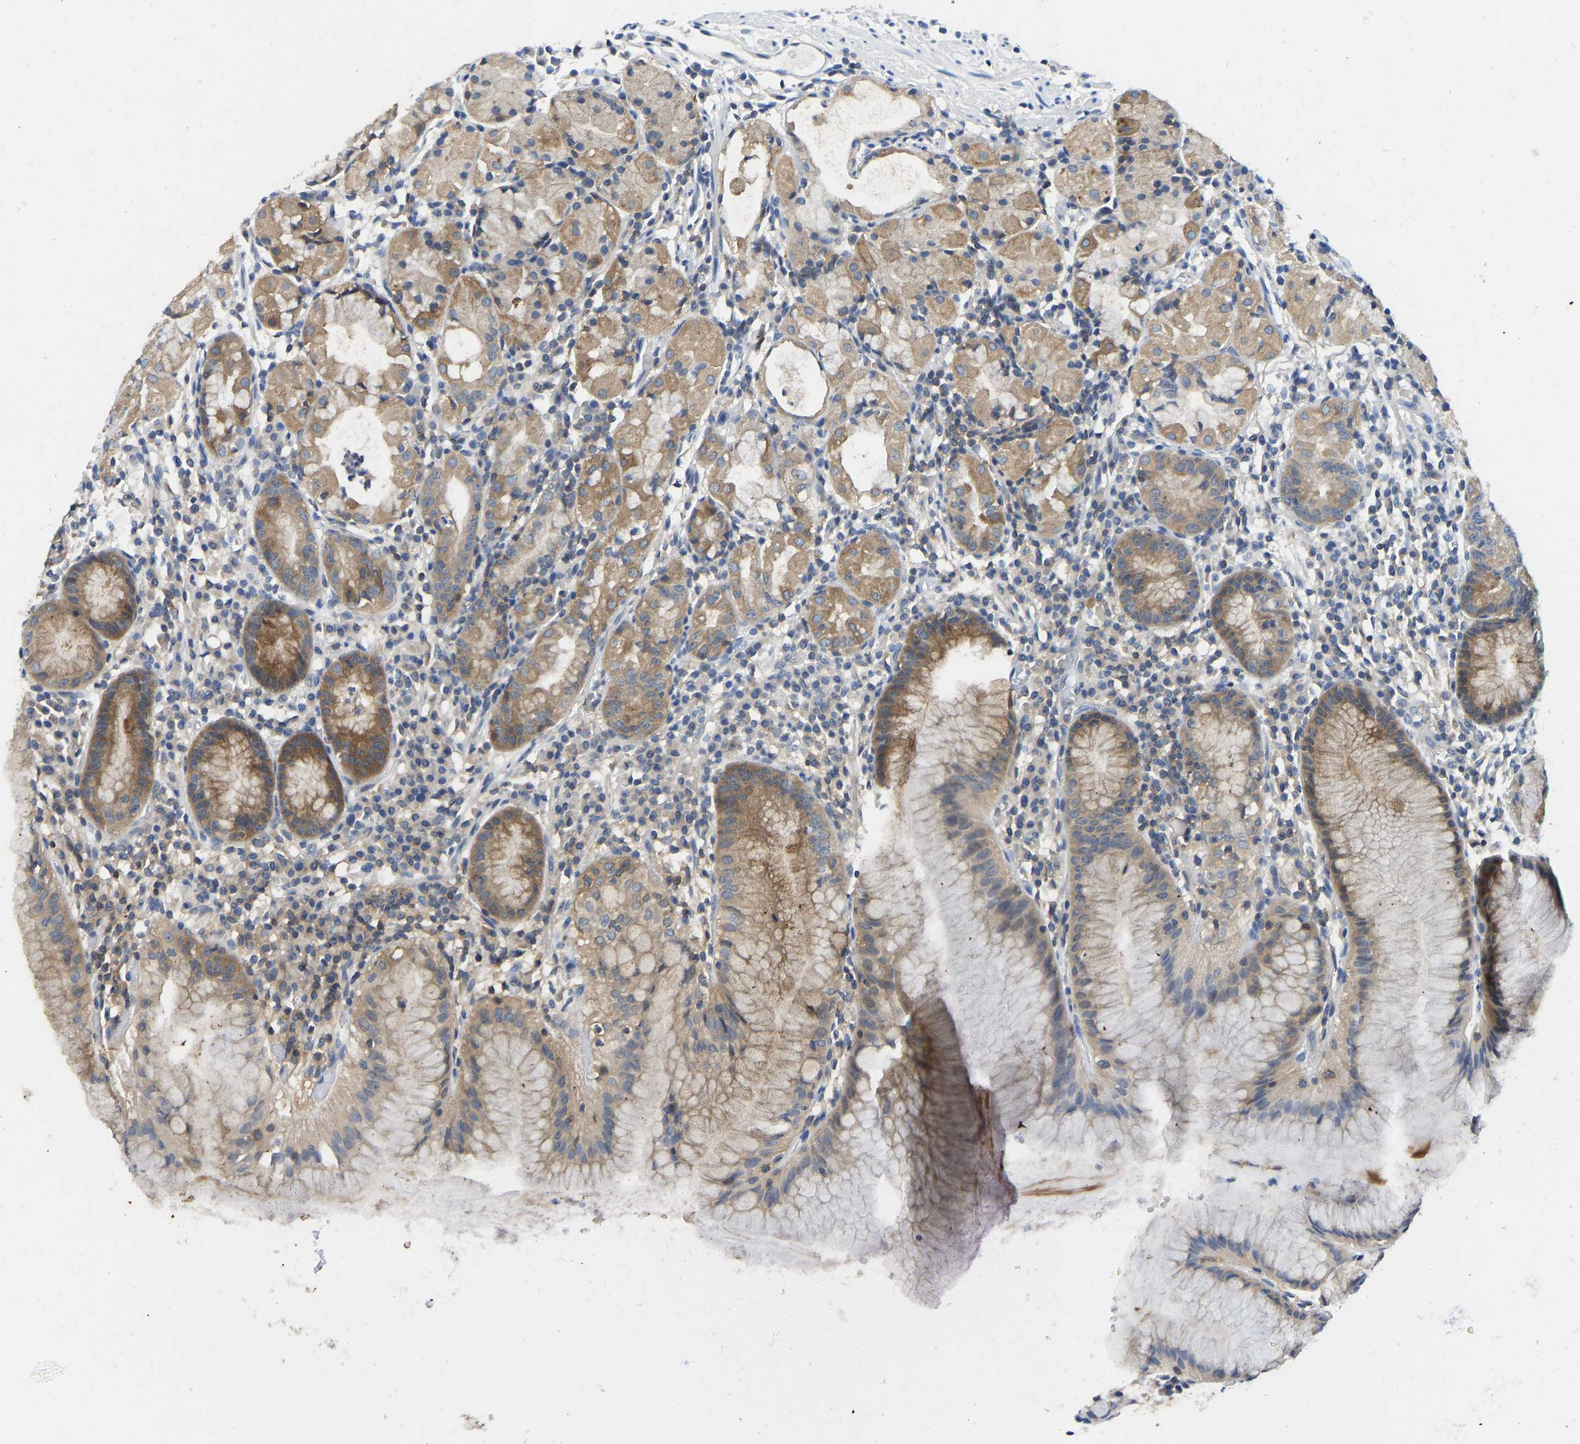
{"staining": {"intensity": "moderate", "quantity": "25%-75%", "location": "cytoplasmic/membranous"}, "tissue": "stomach", "cell_type": "Glandular cells", "image_type": "normal", "snomed": [{"axis": "morphology", "description": "Normal tissue, NOS"}, {"axis": "topography", "description": "Stomach"}, {"axis": "topography", "description": "Stomach, lower"}], "caption": "IHC of unremarkable human stomach reveals medium levels of moderate cytoplasmic/membranous expression in about 25%-75% of glandular cells.", "gene": "NDRG3", "patient": {"sex": "female", "age": 75}}